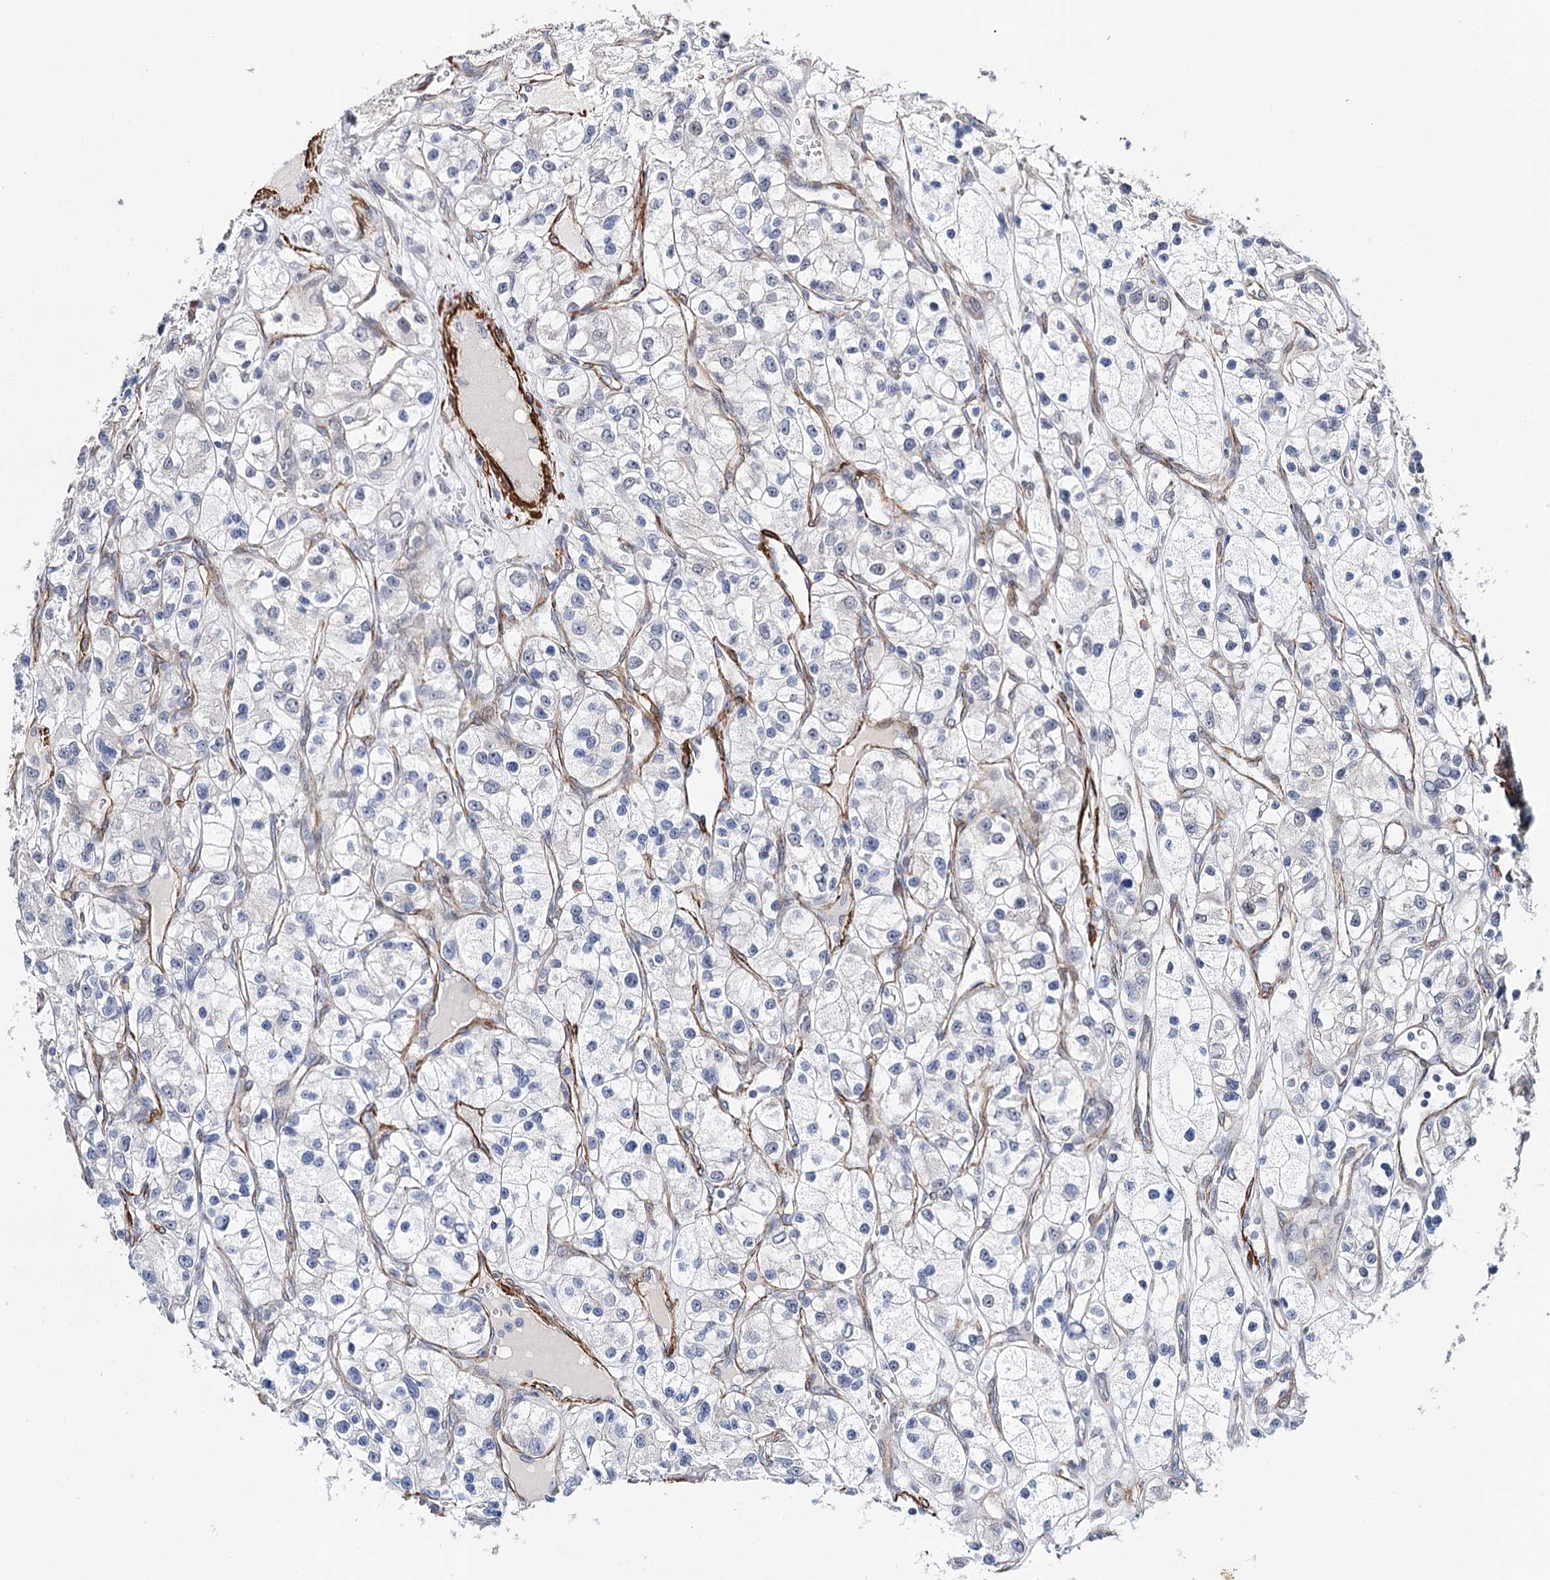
{"staining": {"intensity": "negative", "quantity": "none", "location": "none"}, "tissue": "renal cancer", "cell_type": "Tumor cells", "image_type": "cancer", "snomed": [{"axis": "morphology", "description": "Adenocarcinoma, NOS"}, {"axis": "topography", "description": "Kidney"}], "caption": "The image shows no significant staining in tumor cells of adenocarcinoma (renal).", "gene": "CFAP46", "patient": {"sex": "female", "age": 57}}